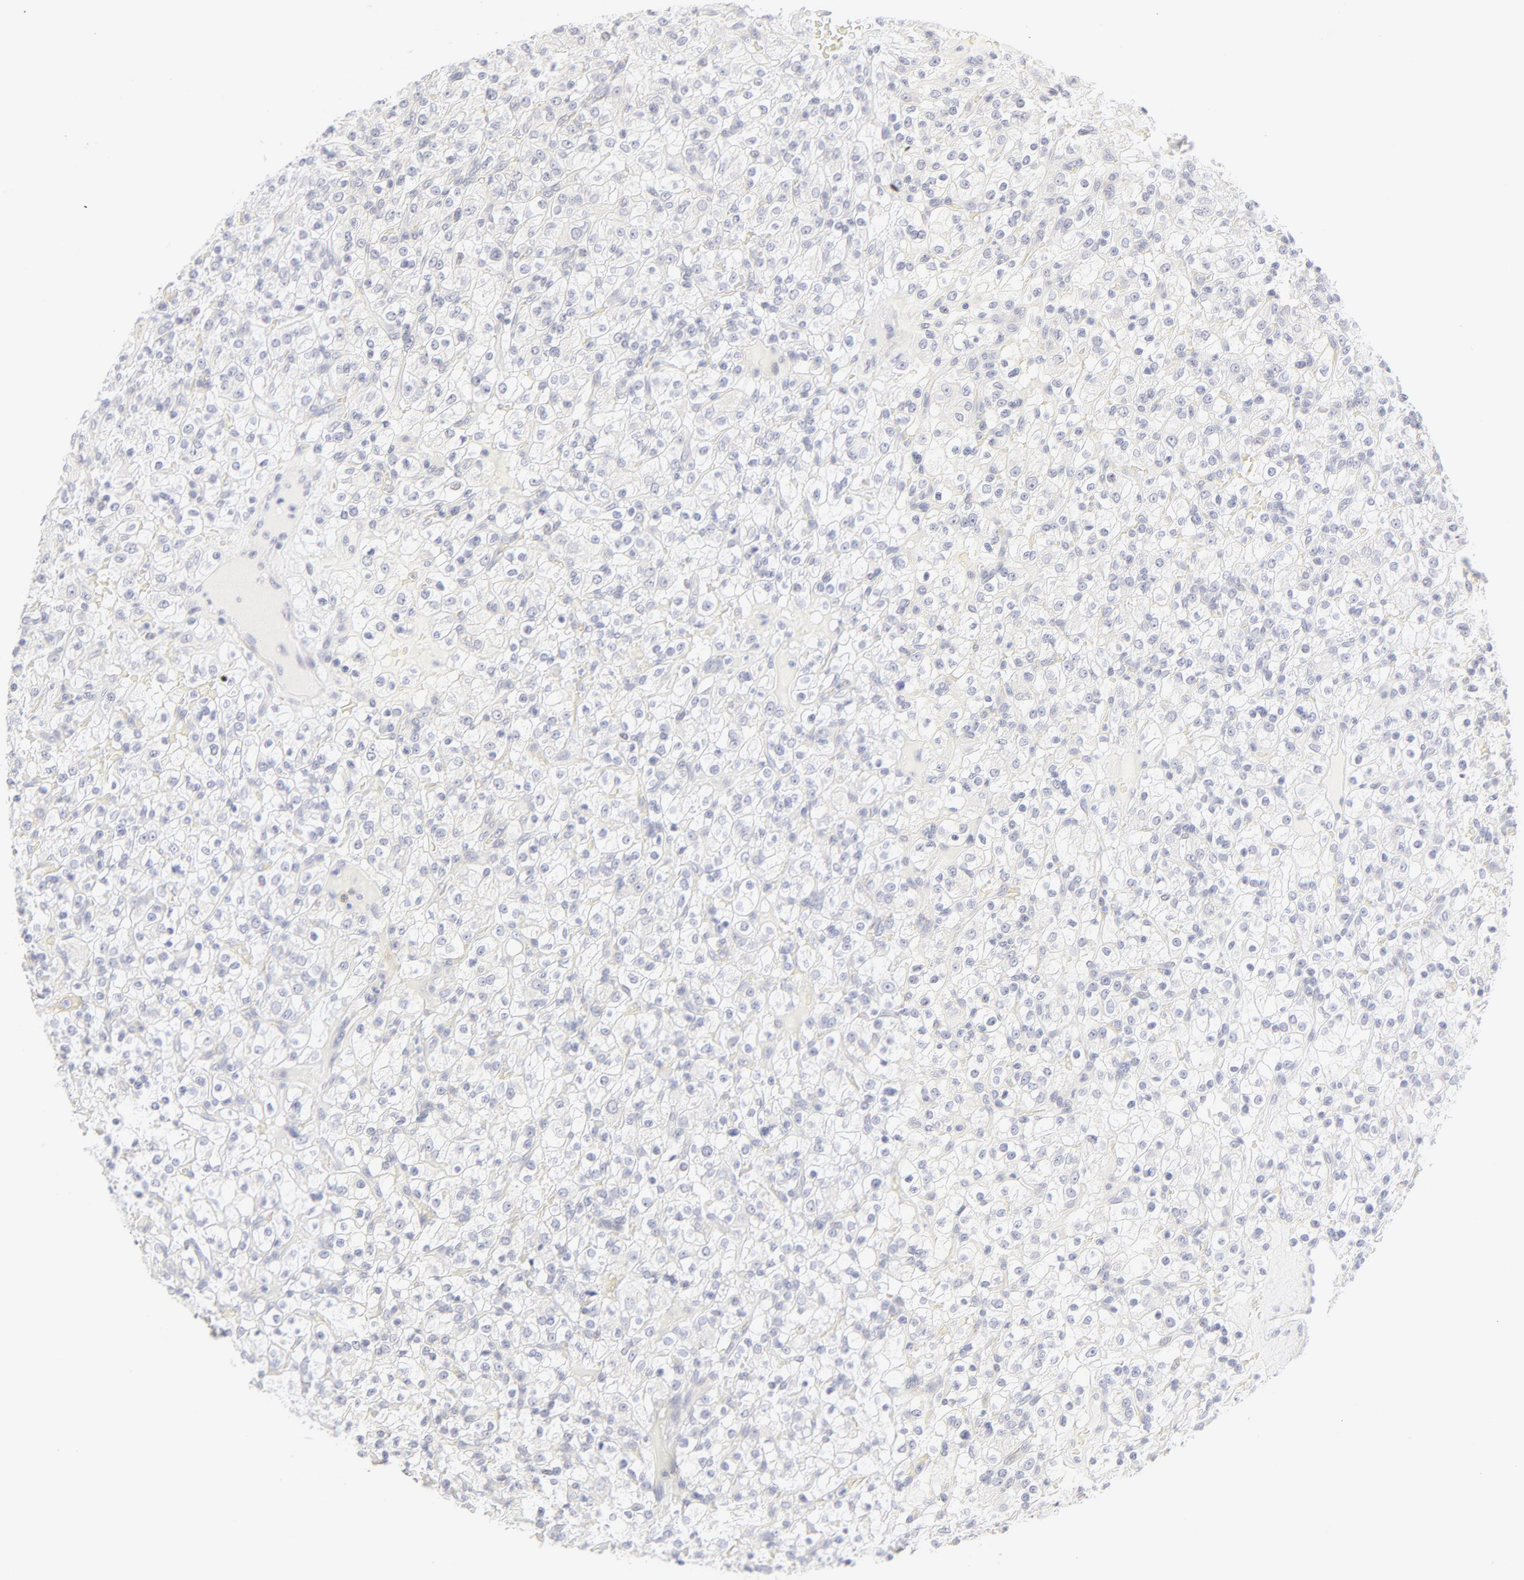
{"staining": {"intensity": "negative", "quantity": "none", "location": "none"}, "tissue": "renal cancer", "cell_type": "Tumor cells", "image_type": "cancer", "snomed": [{"axis": "morphology", "description": "Normal tissue, NOS"}, {"axis": "morphology", "description": "Adenocarcinoma, NOS"}, {"axis": "topography", "description": "Kidney"}], "caption": "Human renal adenocarcinoma stained for a protein using IHC displays no staining in tumor cells.", "gene": "NPNT", "patient": {"sex": "female", "age": 72}}